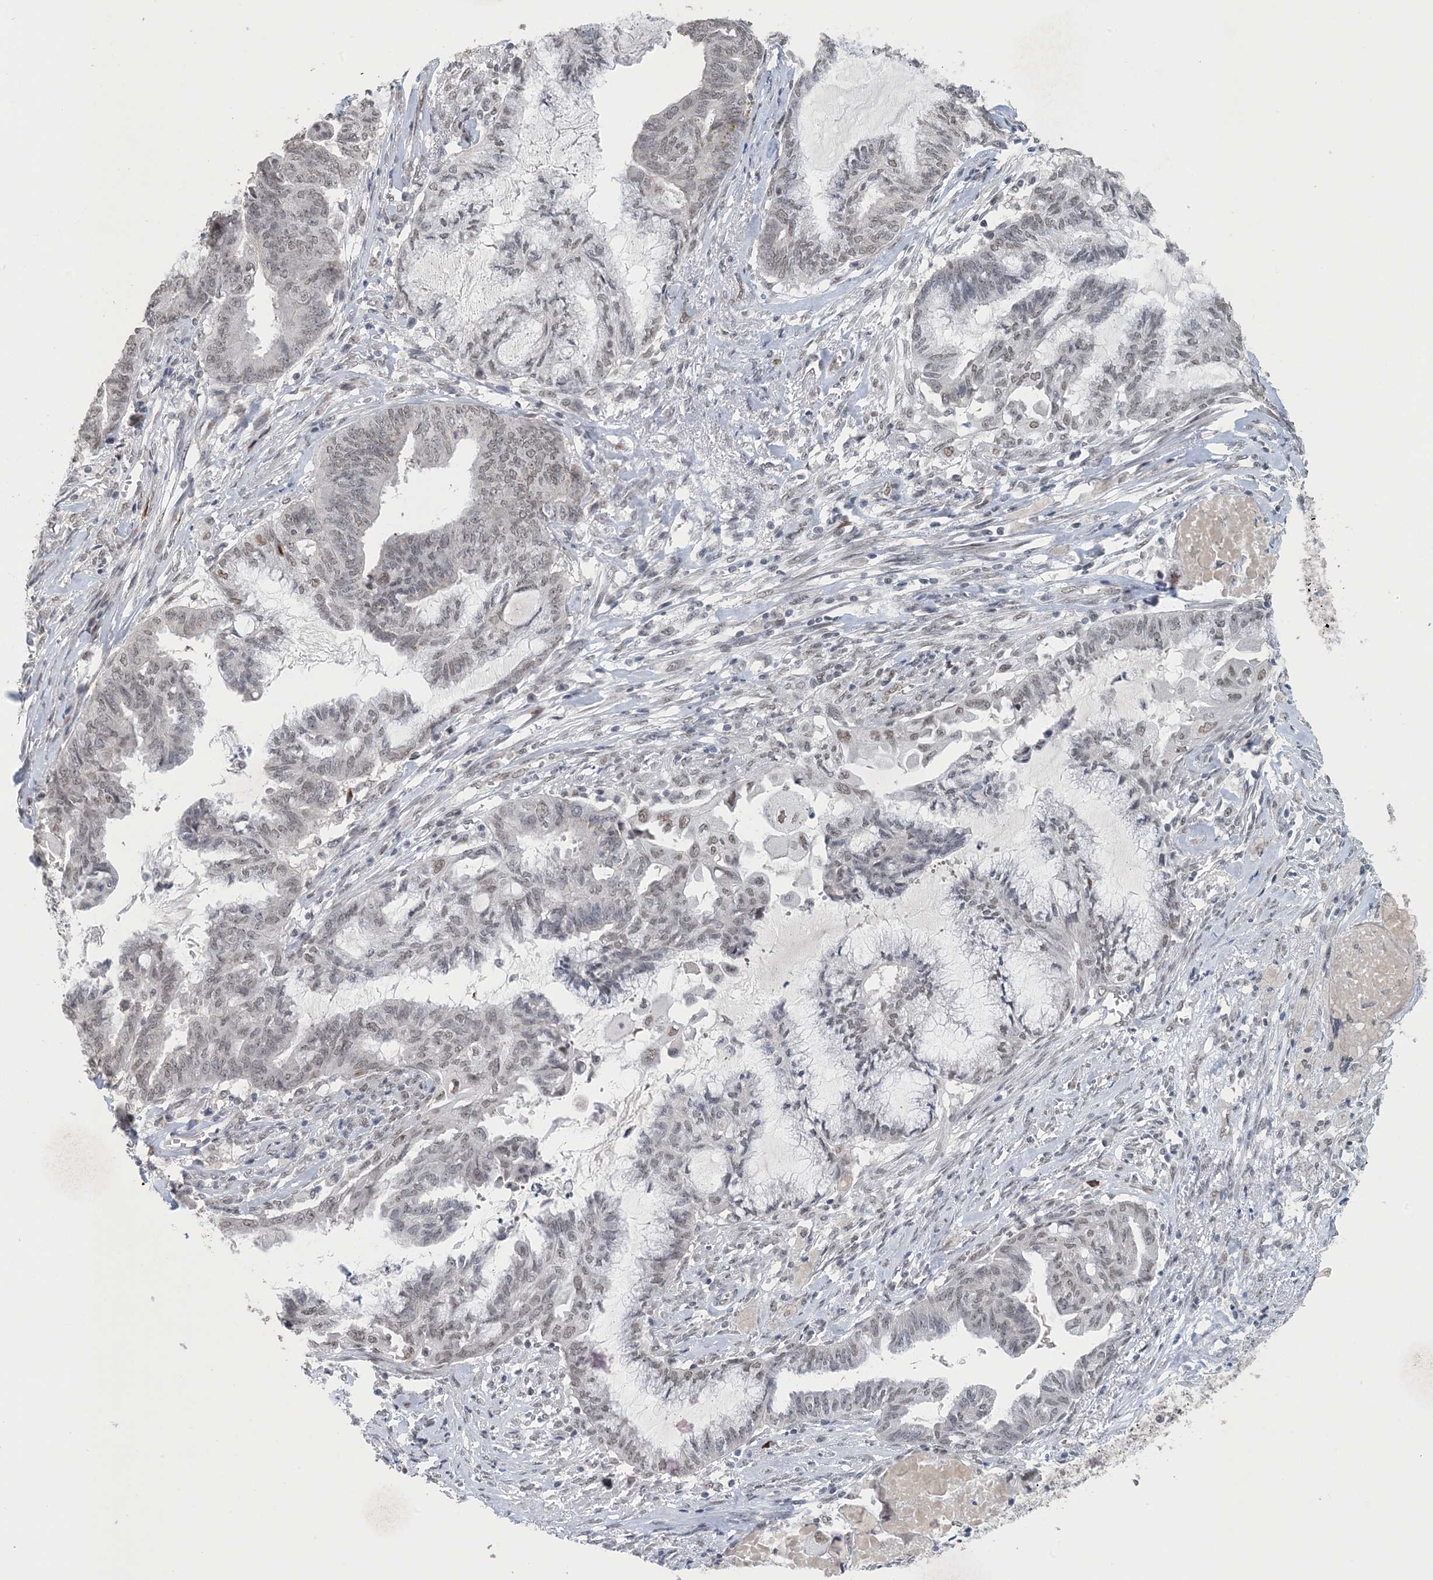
{"staining": {"intensity": "negative", "quantity": "none", "location": "none"}, "tissue": "endometrial cancer", "cell_type": "Tumor cells", "image_type": "cancer", "snomed": [{"axis": "morphology", "description": "Adenocarcinoma, NOS"}, {"axis": "topography", "description": "Endometrium"}], "caption": "IHC micrograph of human endometrial cancer (adenocarcinoma) stained for a protein (brown), which displays no staining in tumor cells.", "gene": "MBD2", "patient": {"sex": "female", "age": 86}}